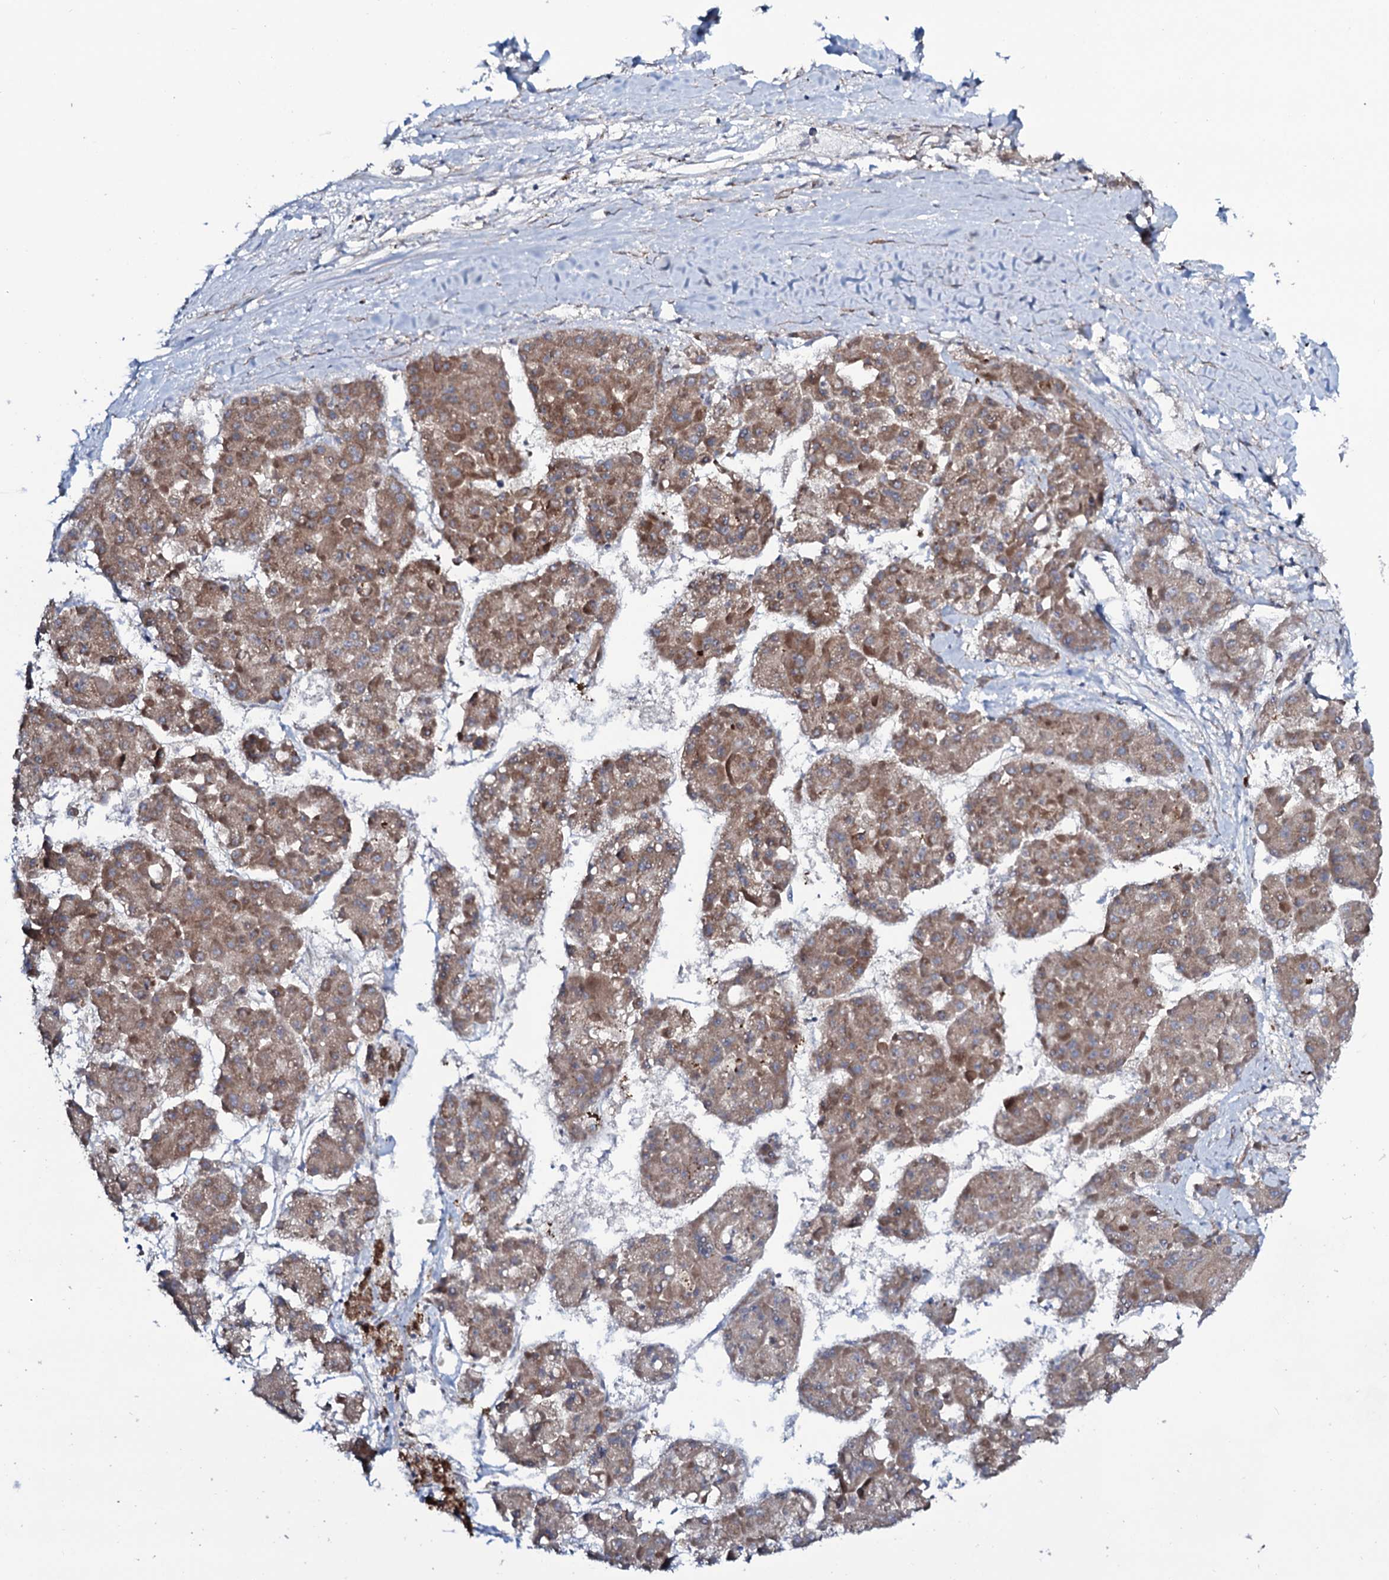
{"staining": {"intensity": "weak", "quantity": ">75%", "location": "cytoplasmic/membranous"}, "tissue": "liver cancer", "cell_type": "Tumor cells", "image_type": "cancer", "snomed": [{"axis": "morphology", "description": "Carcinoma, Hepatocellular, NOS"}, {"axis": "topography", "description": "Liver"}], "caption": "Tumor cells show low levels of weak cytoplasmic/membranous positivity in about >75% of cells in human liver cancer (hepatocellular carcinoma).", "gene": "STARD13", "patient": {"sex": "female", "age": 73}}